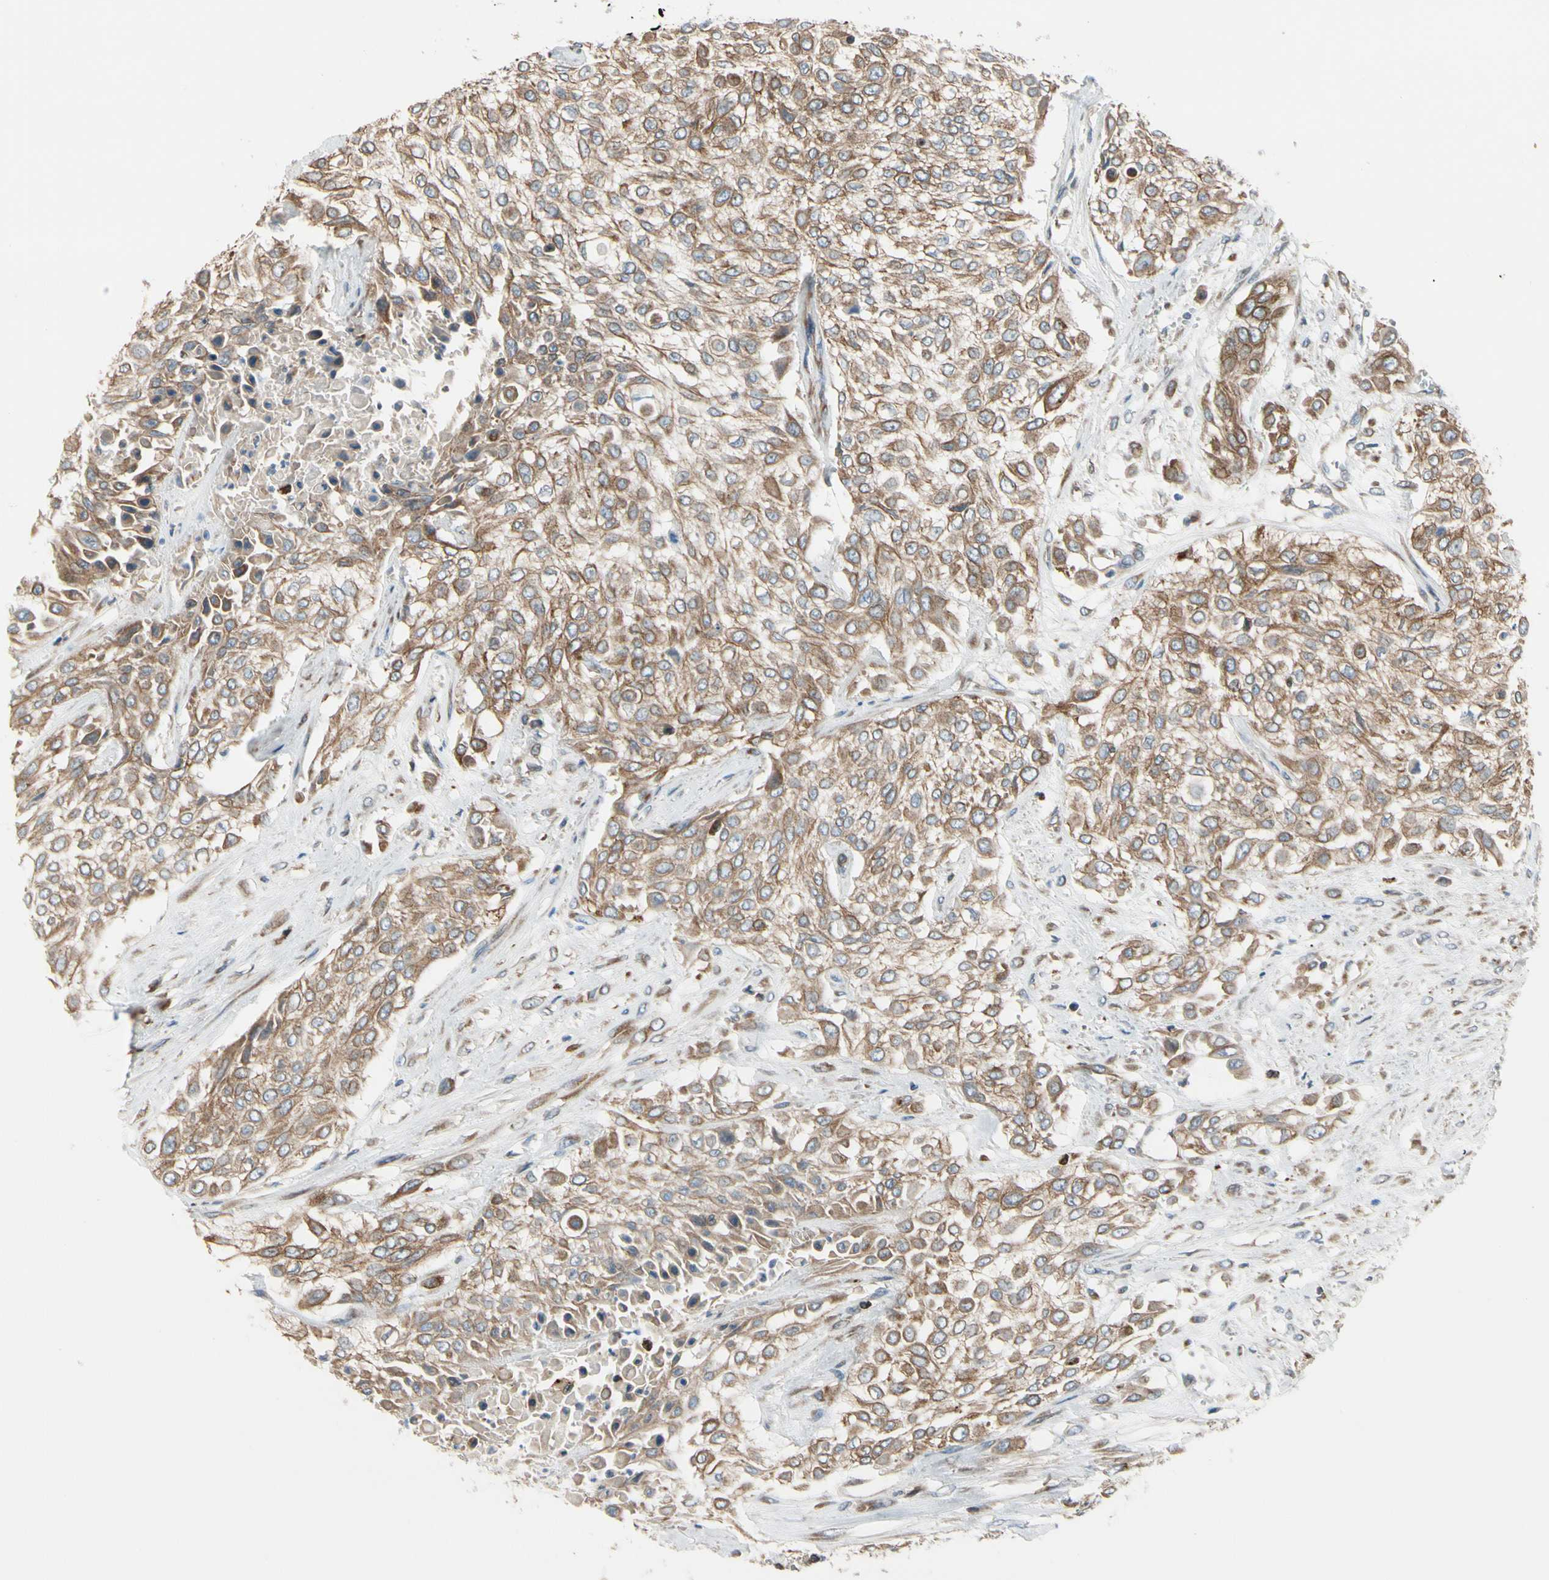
{"staining": {"intensity": "moderate", "quantity": ">75%", "location": "cytoplasmic/membranous"}, "tissue": "urothelial cancer", "cell_type": "Tumor cells", "image_type": "cancer", "snomed": [{"axis": "morphology", "description": "Urothelial carcinoma, High grade"}, {"axis": "topography", "description": "Urinary bladder"}], "caption": "Approximately >75% of tumor cells in human urothelial cancer show moderate cytoplasmic/membranous protein staining as visualized by brown immunohistochemical staining.", "gene": "CLCC1", "patient": {"sex": "male", "age": 57}}